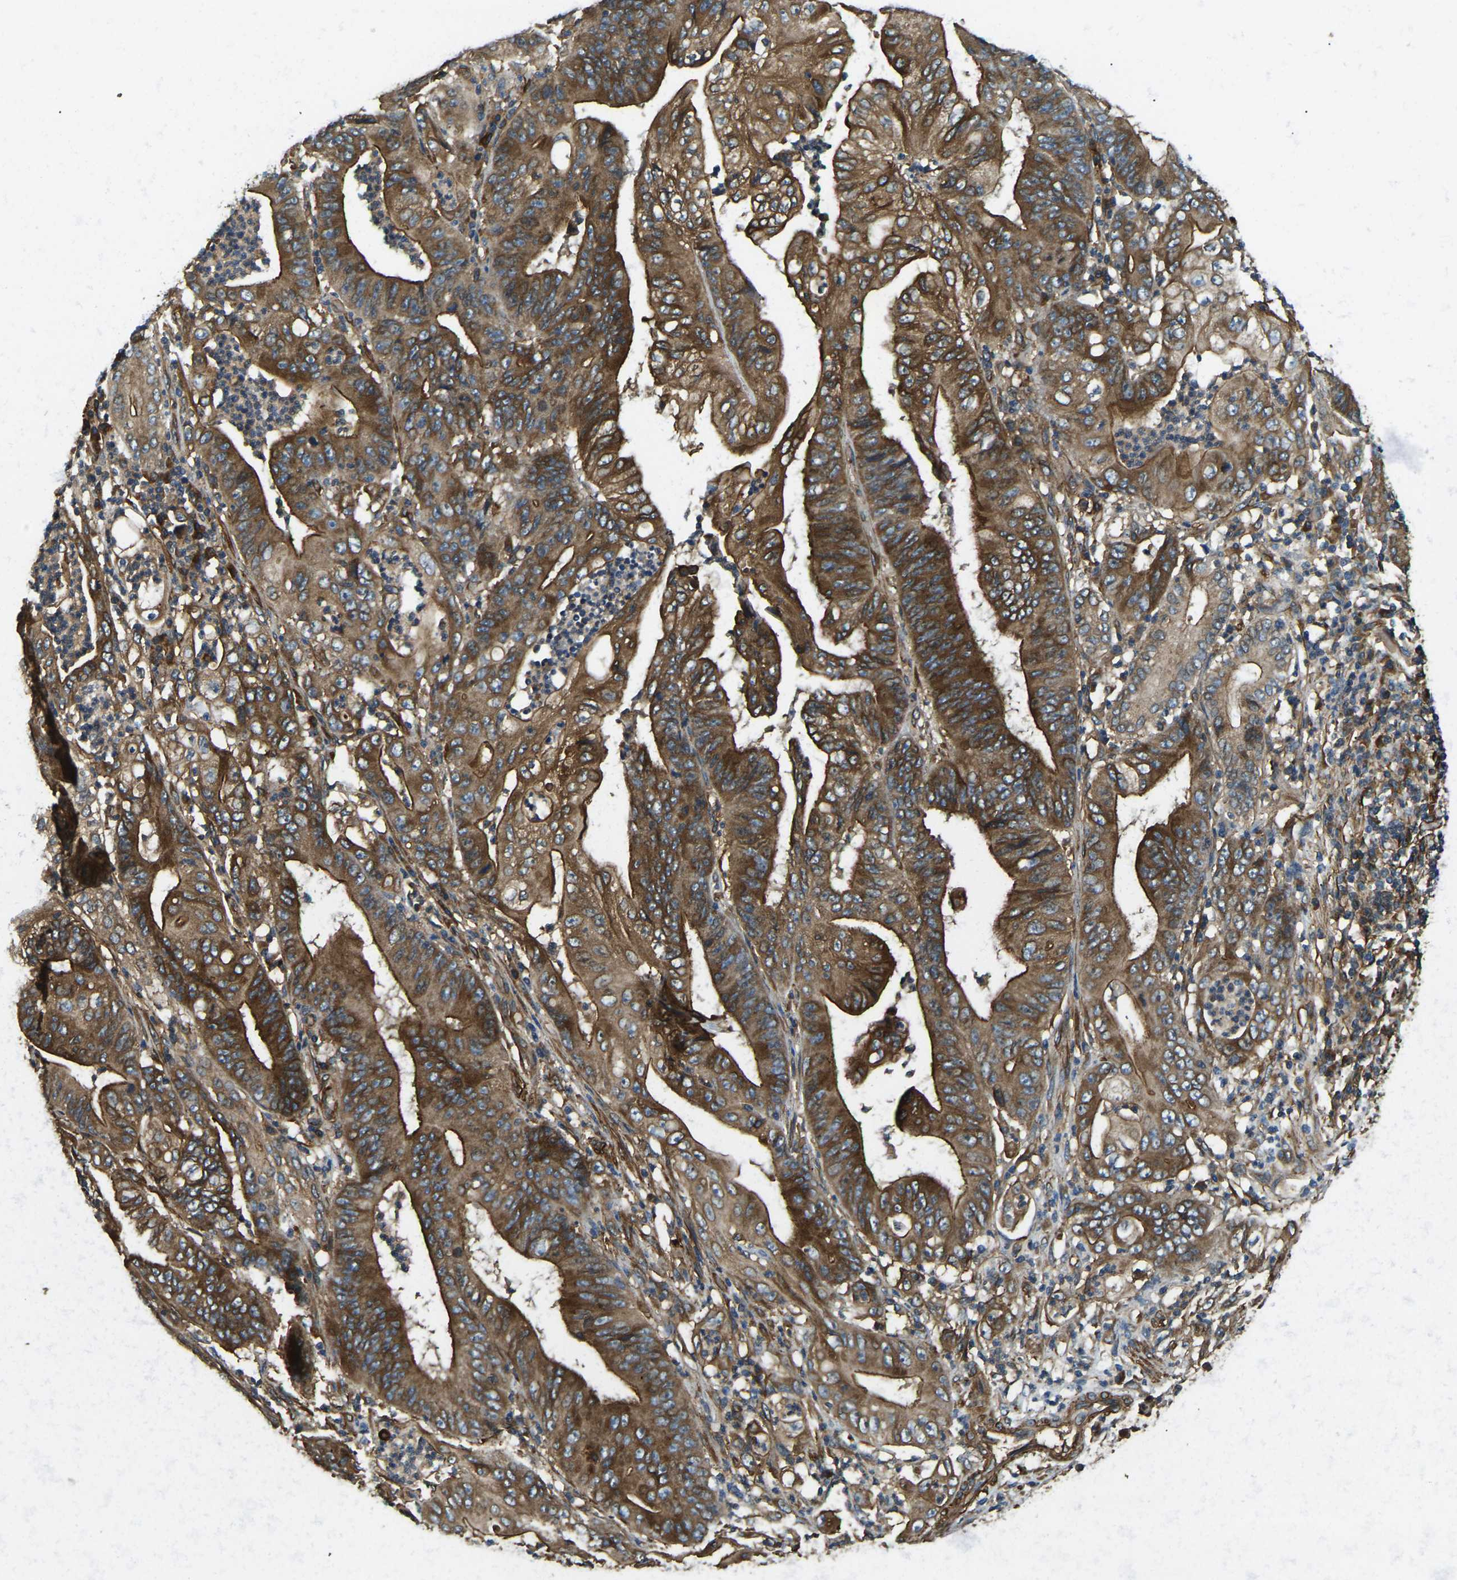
{"staining": {"intensity": "strong", "quantity": ">75%", "location": "cytoplasmic/membranous"}, "tissue": "stomach cancer", "cell_type": "Tumor cells", "image_type": "cancer", "snomed": [{"axis": "morphology", "description": "Adenocarcinoma, NOS"}, {"axis": "topography", "description": "Stomach"}], "caption": "IHC of stomach adenocarcinoma exhibits high levels of strong cytoplasmic/membranous expression in about >75% of tumor cells. (Stains: DAB in brown, nuclei in blue, Microscopy: brightfield microscopy at high magnification).", "gene": "ERGIC1", "patient": {"sex": "female", "age": 73}}